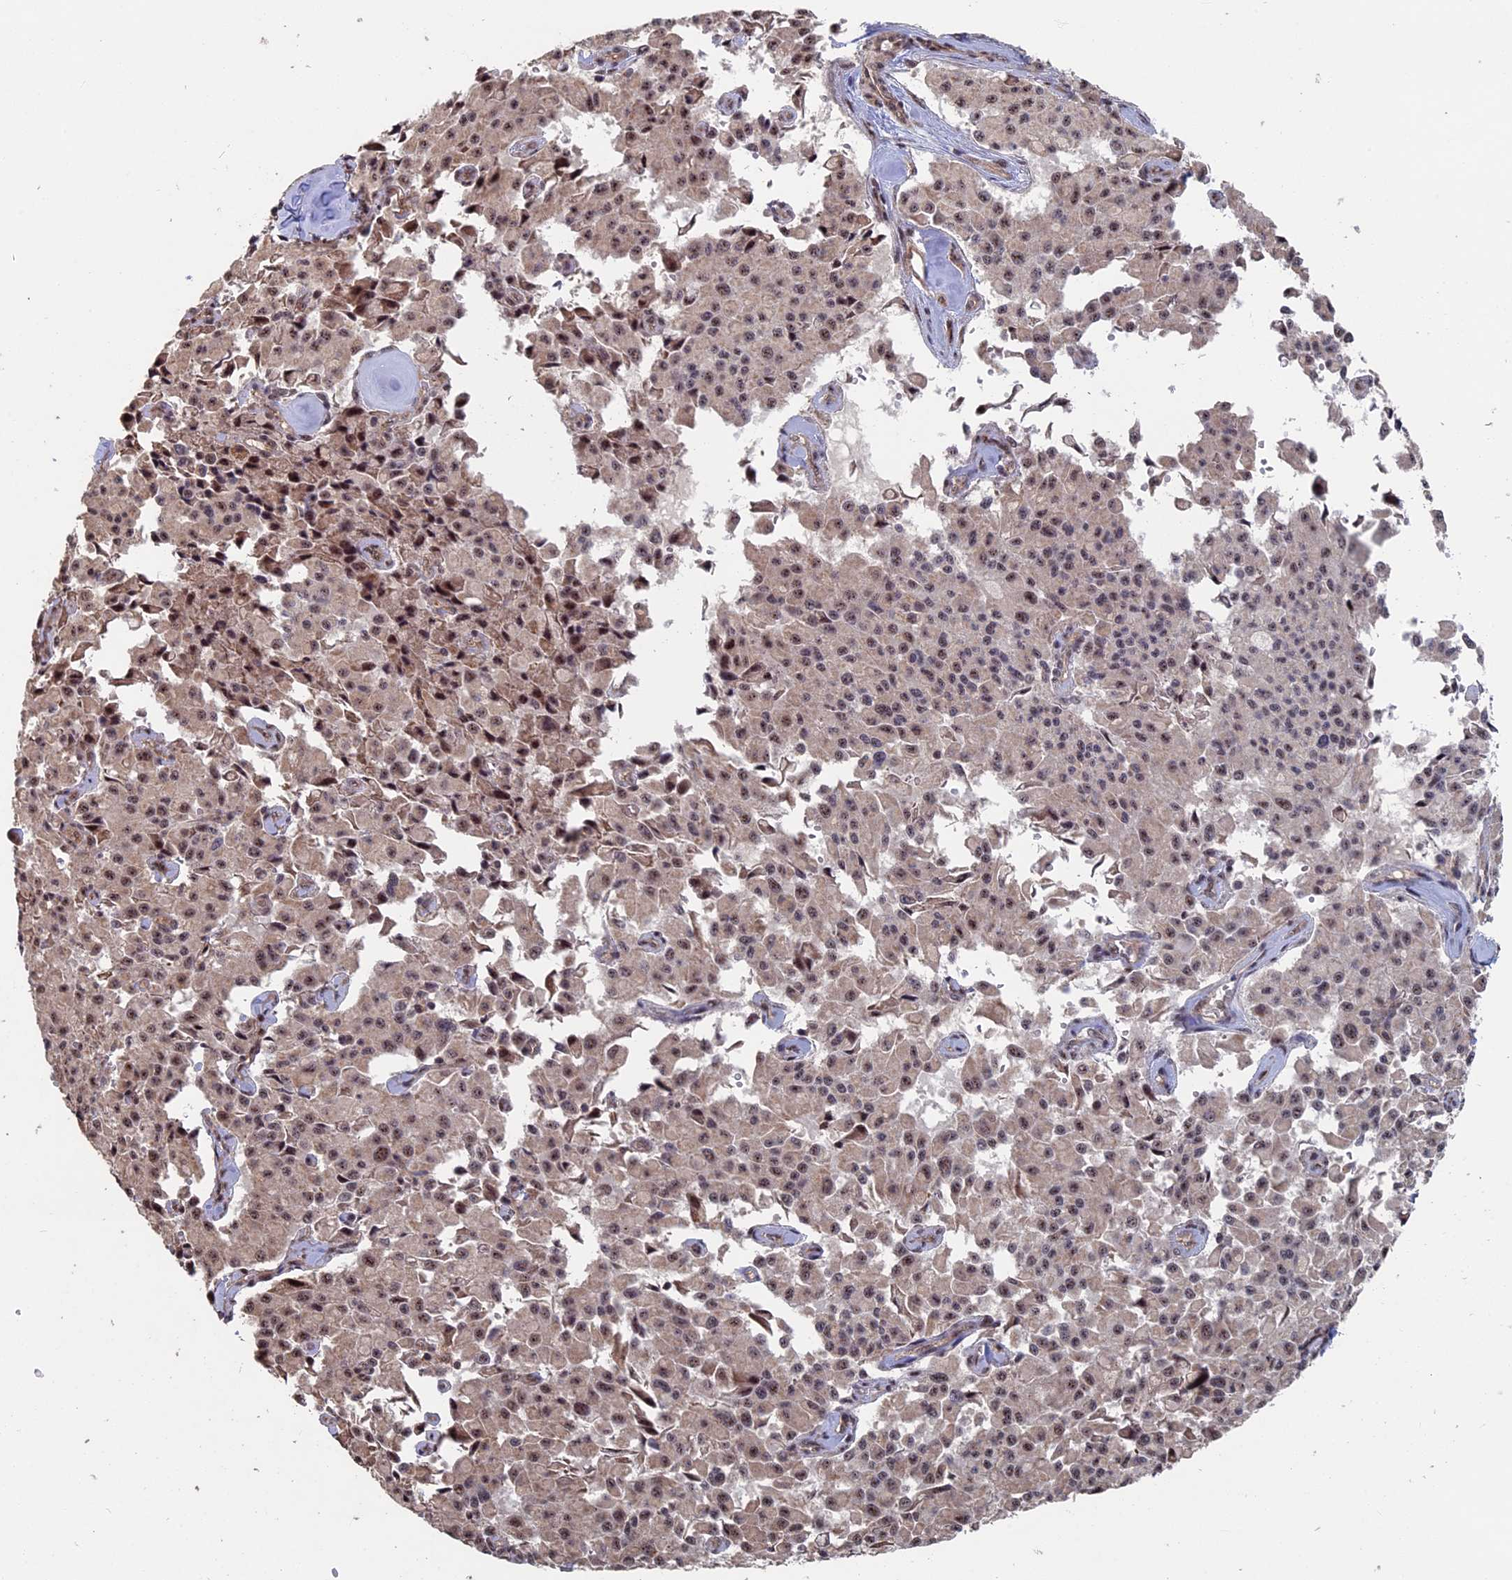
{"staining": {"intensity": "moderate", "quantity": ">75%", "location": "nuclear"}, "tissue": "pancreatic cancer", "cell_type": "Tumor cells", "image_type": "cancer", "snomed": [{"axis": "morphology", "description": "Adenocarcinoma, NOS"}, {"axis": "topography", "description": "Pancreas"}], "caption": "Human pancreatic cancer stained with a protein marker demonstrates moderate staining in tumor cells.", "gene": "KIAA1328", "patient": {"sex": "male", "age": 65}}